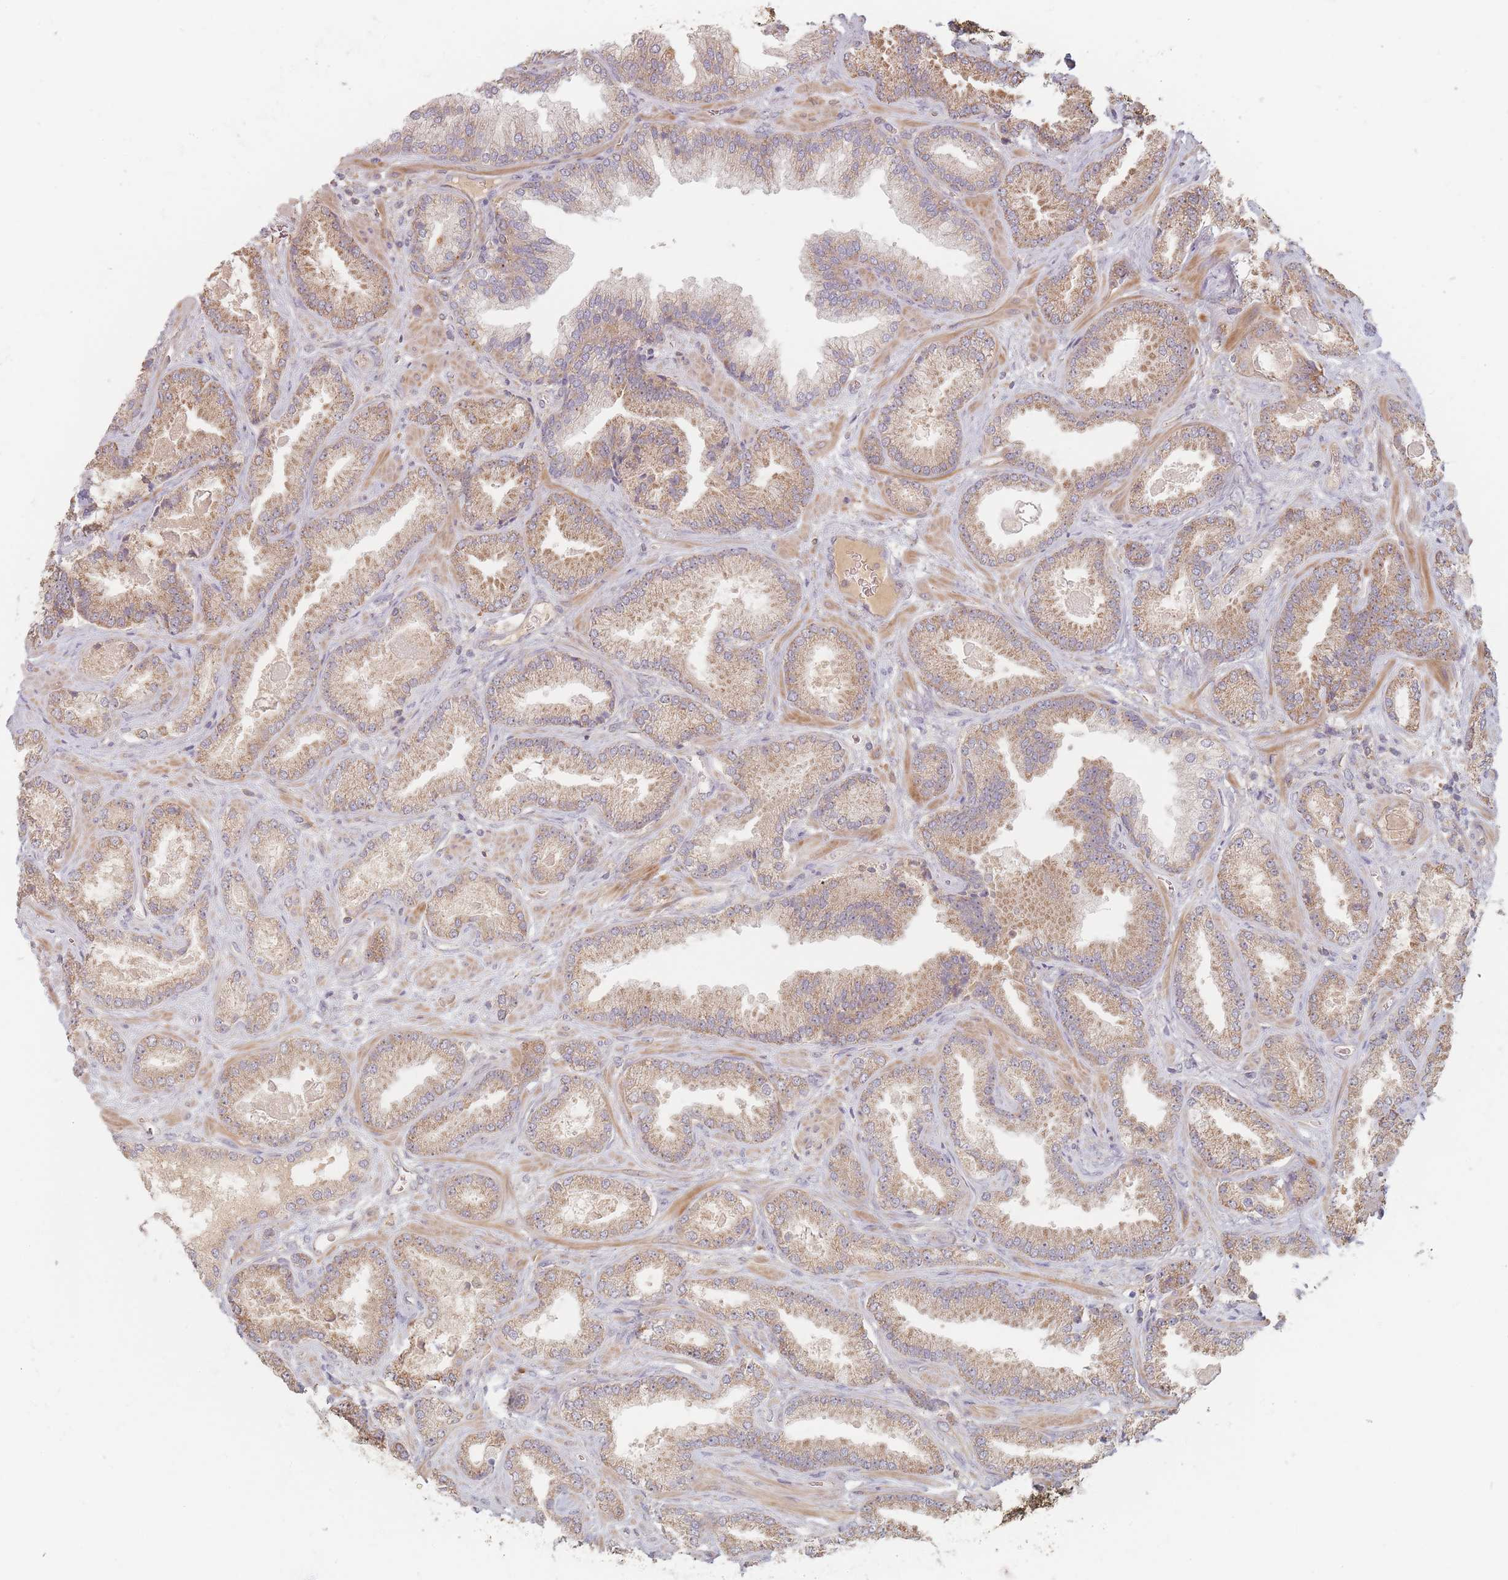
{"staining": {"intensity": "moderate", "quantity": "25%-75%", "location": "cytoplasmic/membranous"}, "tissue": "prostate cancer", "cell_type": "Tumor cells", "image_type": "cancer", "snomed": [{"axis": "morphology", "description": "Adenocarcinoma, Low grade"}, {"axis": "topography", "description": "Prostate"}], "caption": "Immunohistochemical staining of adenocarcinoma (low-grade) (prostate) demonstrates medium levels of moderate cytoplasmic/membranous protein positivity in approximately 25%-75% of tumor cells.", "gene": "SLC35F3", "patient": {"sex": "male", "age": 62}}